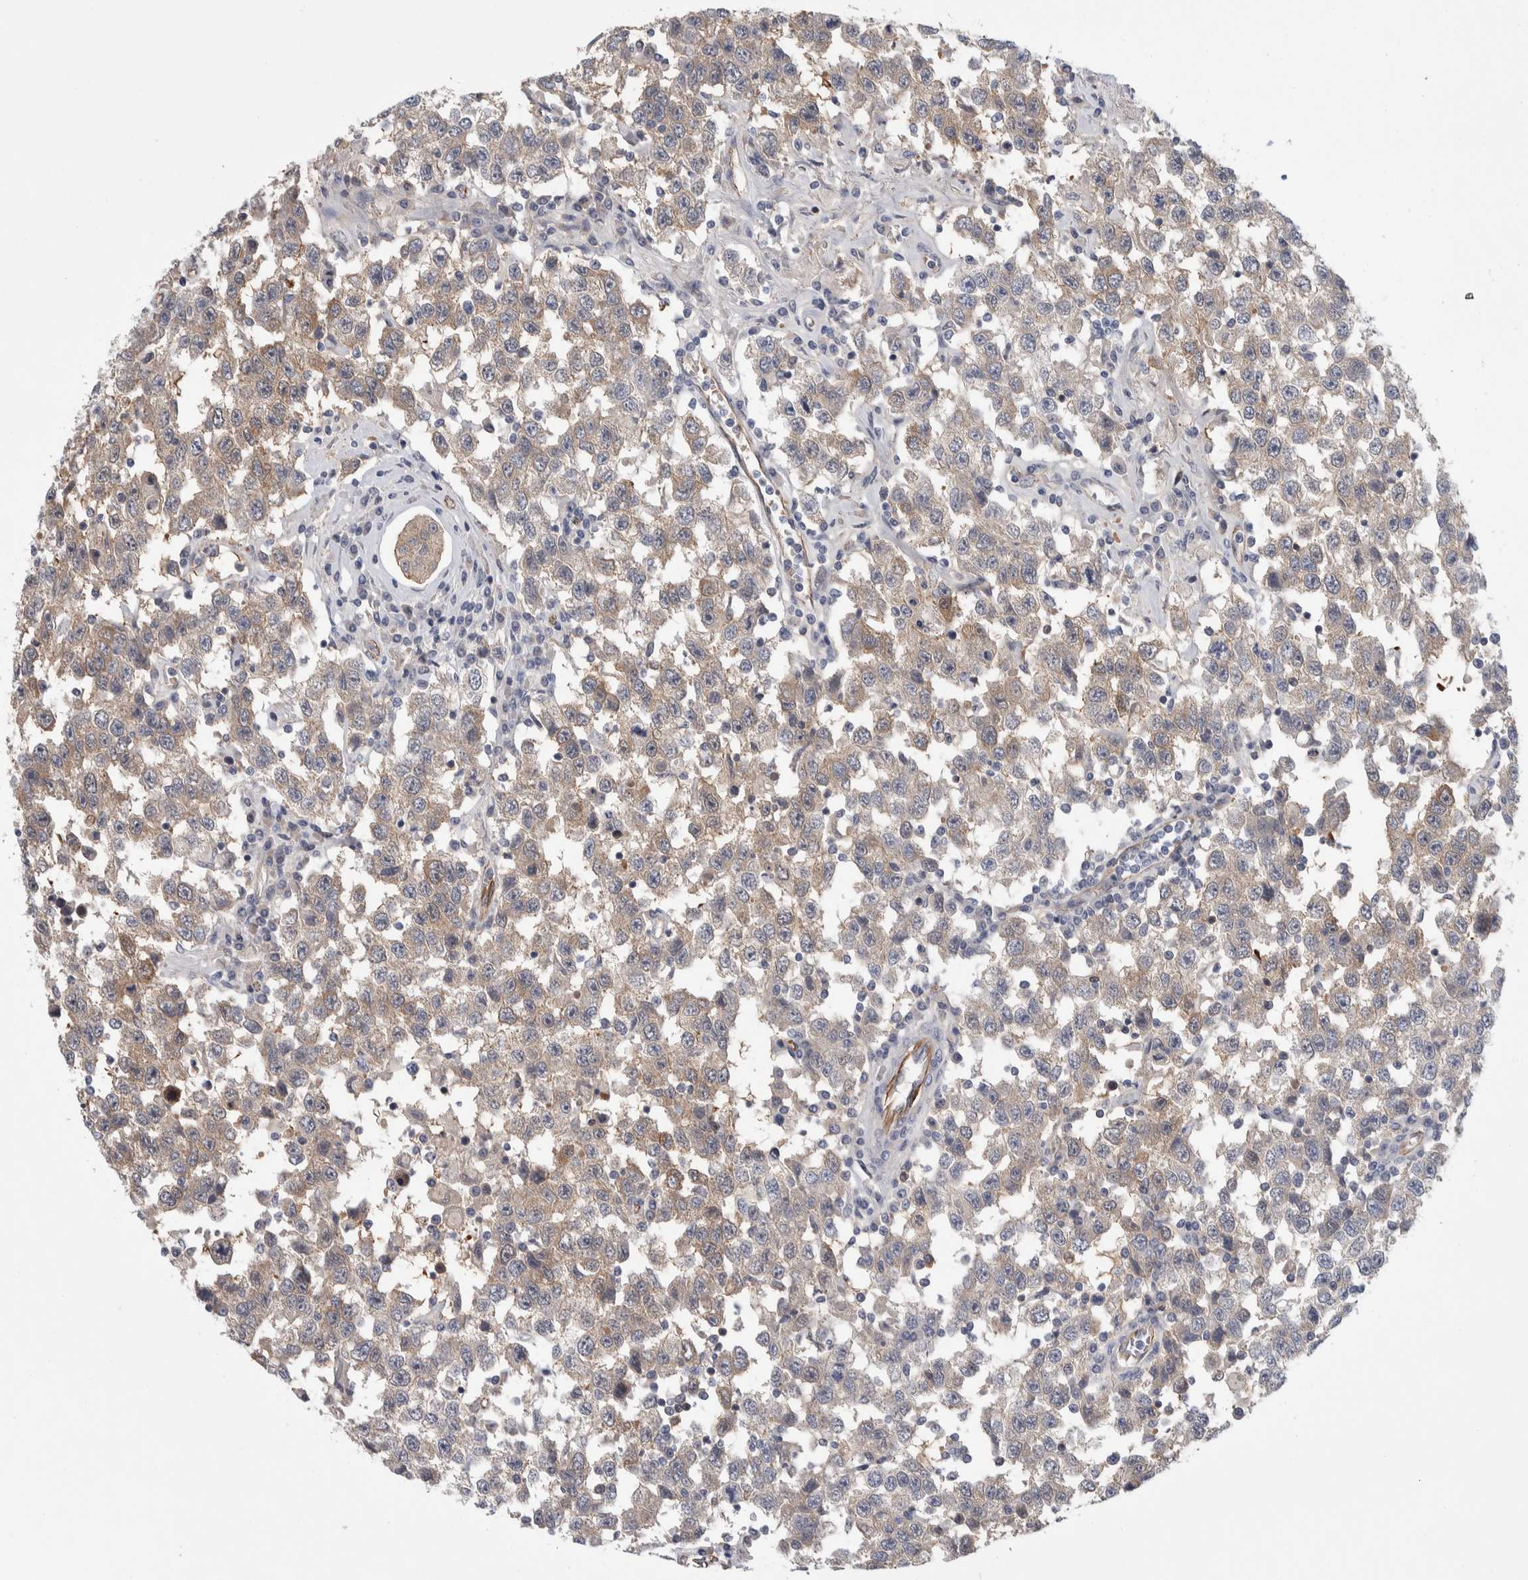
{"staining": {"intensity": "weak", "quantity": ">75%", "location": "cytoplasmic/membranous"}, "tissue": "testis cancer", "cell_type": "Tumor cells", "image_type": "cancer", "snomed": [{"axis": "morphology", "description": "Seminoma, NOS"}, {"axis": "topography", "description": "Testis"}], "caption": "DAB (3,3'-diaminobenzidine) immunohistochemical staining of human testis cancer (seminoma) displays weak cytoplasmic/membranous protein positivity in approximately >75% of tumor cells.", "gene": "ZNF862", "patient": {"sex": "male", "age": 41}}